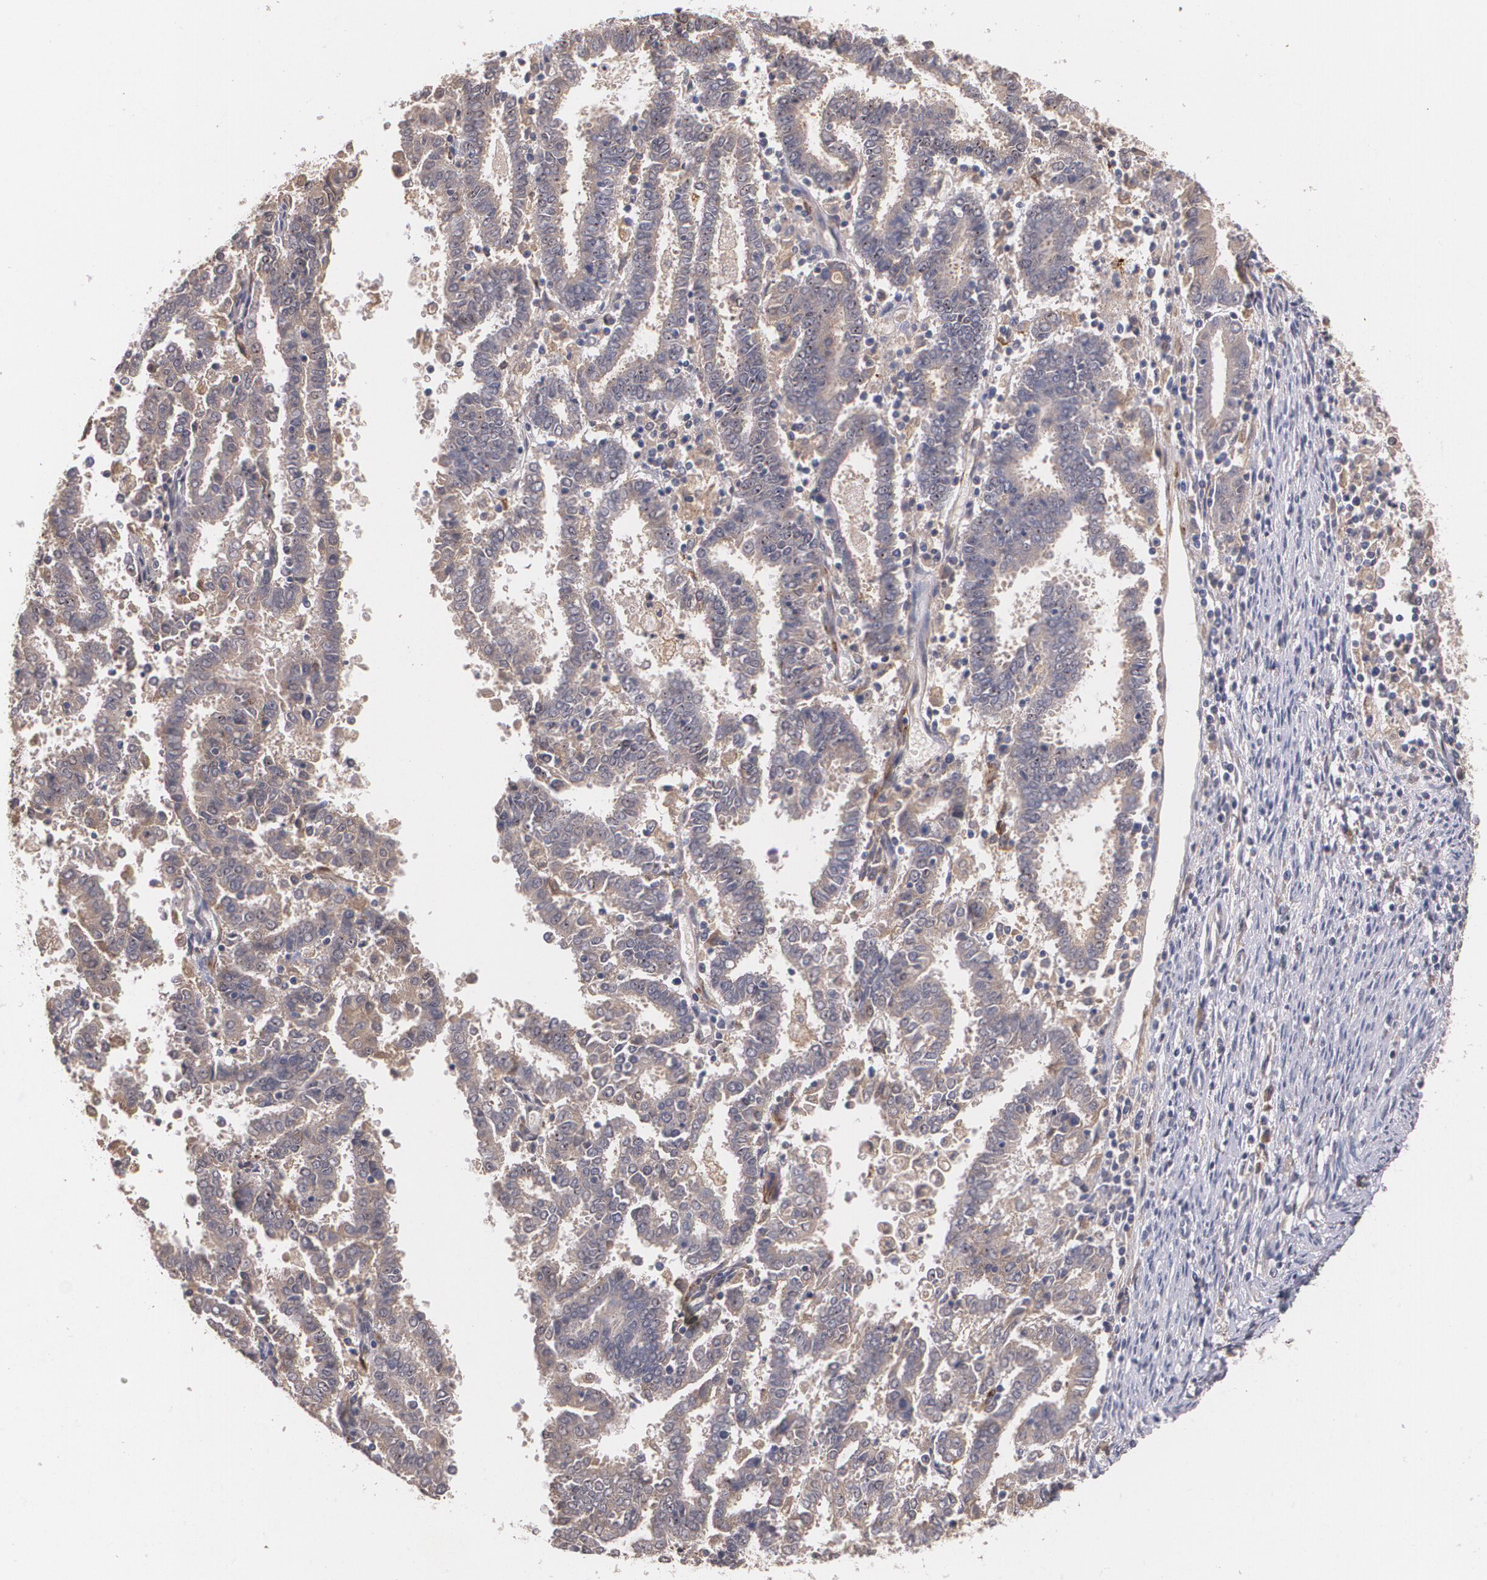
{"staining": {"intensity": "weak", "quantity": "25%-75%", "location": "cytoplasmic/membranous"}, "tissue": "endometrial cancer", "cell_type": "Tumor cells", "image_type": "cancer", "snomed": [{"axis": "morphology", "description": "Adenocarcinoma, NOS"}, {"axis": "topography", "description": "Uterus"}], "caption": "Immunohistochemistry (IHC) staining of endometrial cancer, which shows low levels of weak cytoplasmic/membranous expression in about 25%-75% of tumor cells indicating weak cytoplasmic/membranous protein positivity. The staining was performed using DAB (brown) for protein detection and nuclei were counterstained in hematoxylin (blue).", "gene": "IFNGR2", "patient": {"sex": "female", "age": 83}}